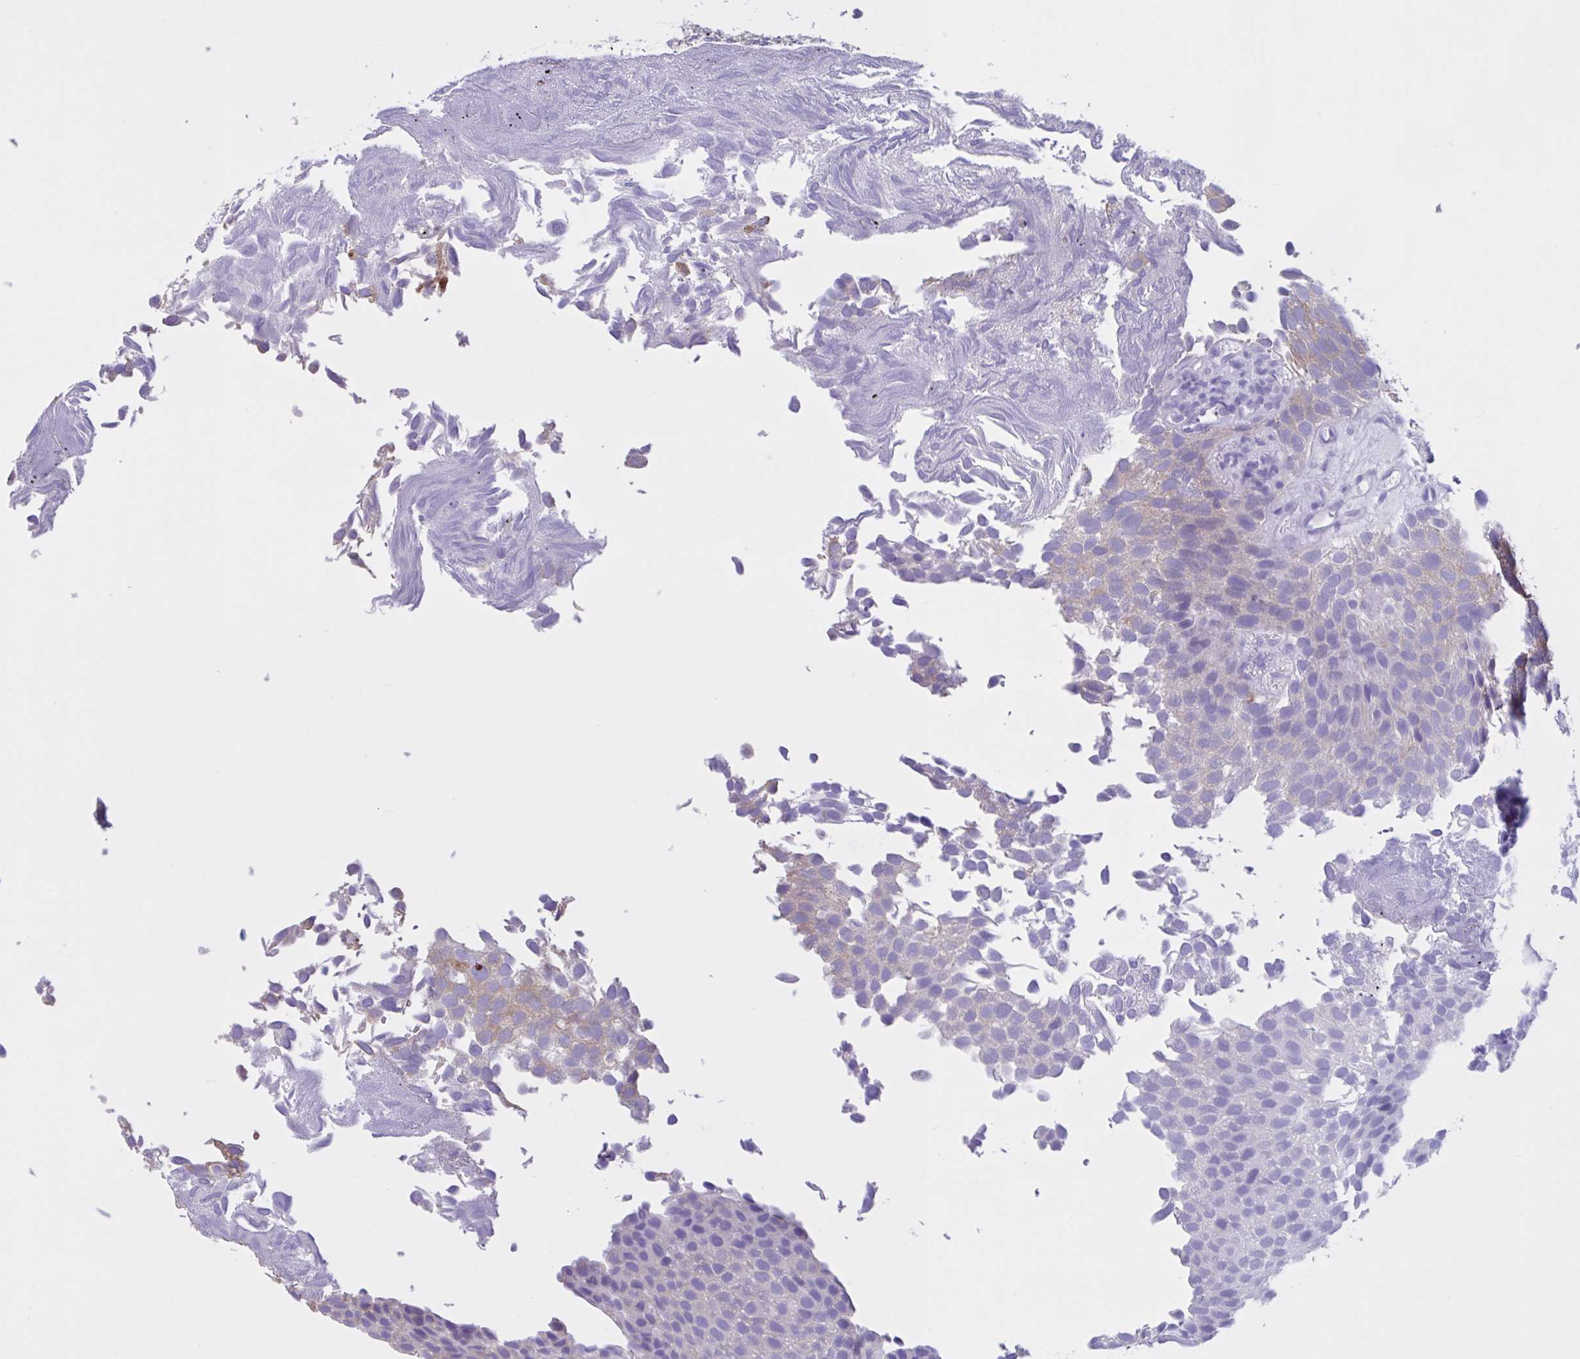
{"staining": {"intensity": "weak", "quantity": "<25%", "location": "cytoplasmic/membranous"}, "tissue": "urothelial cancer", "cell_type": "Tumor cells", "image_type": "cancer", "snomed": [{"axis": "morphology", "description": "Urothelial carcinoma, Low grade"}, {"axis": "topography", "description": "Urinary bladder"}], "caption": "A photomicrograph of human urothelial cancer is negative for staining in tumor cells.", "gene": "OR51M1", "patient": {"sex": "male", "age": 89}}